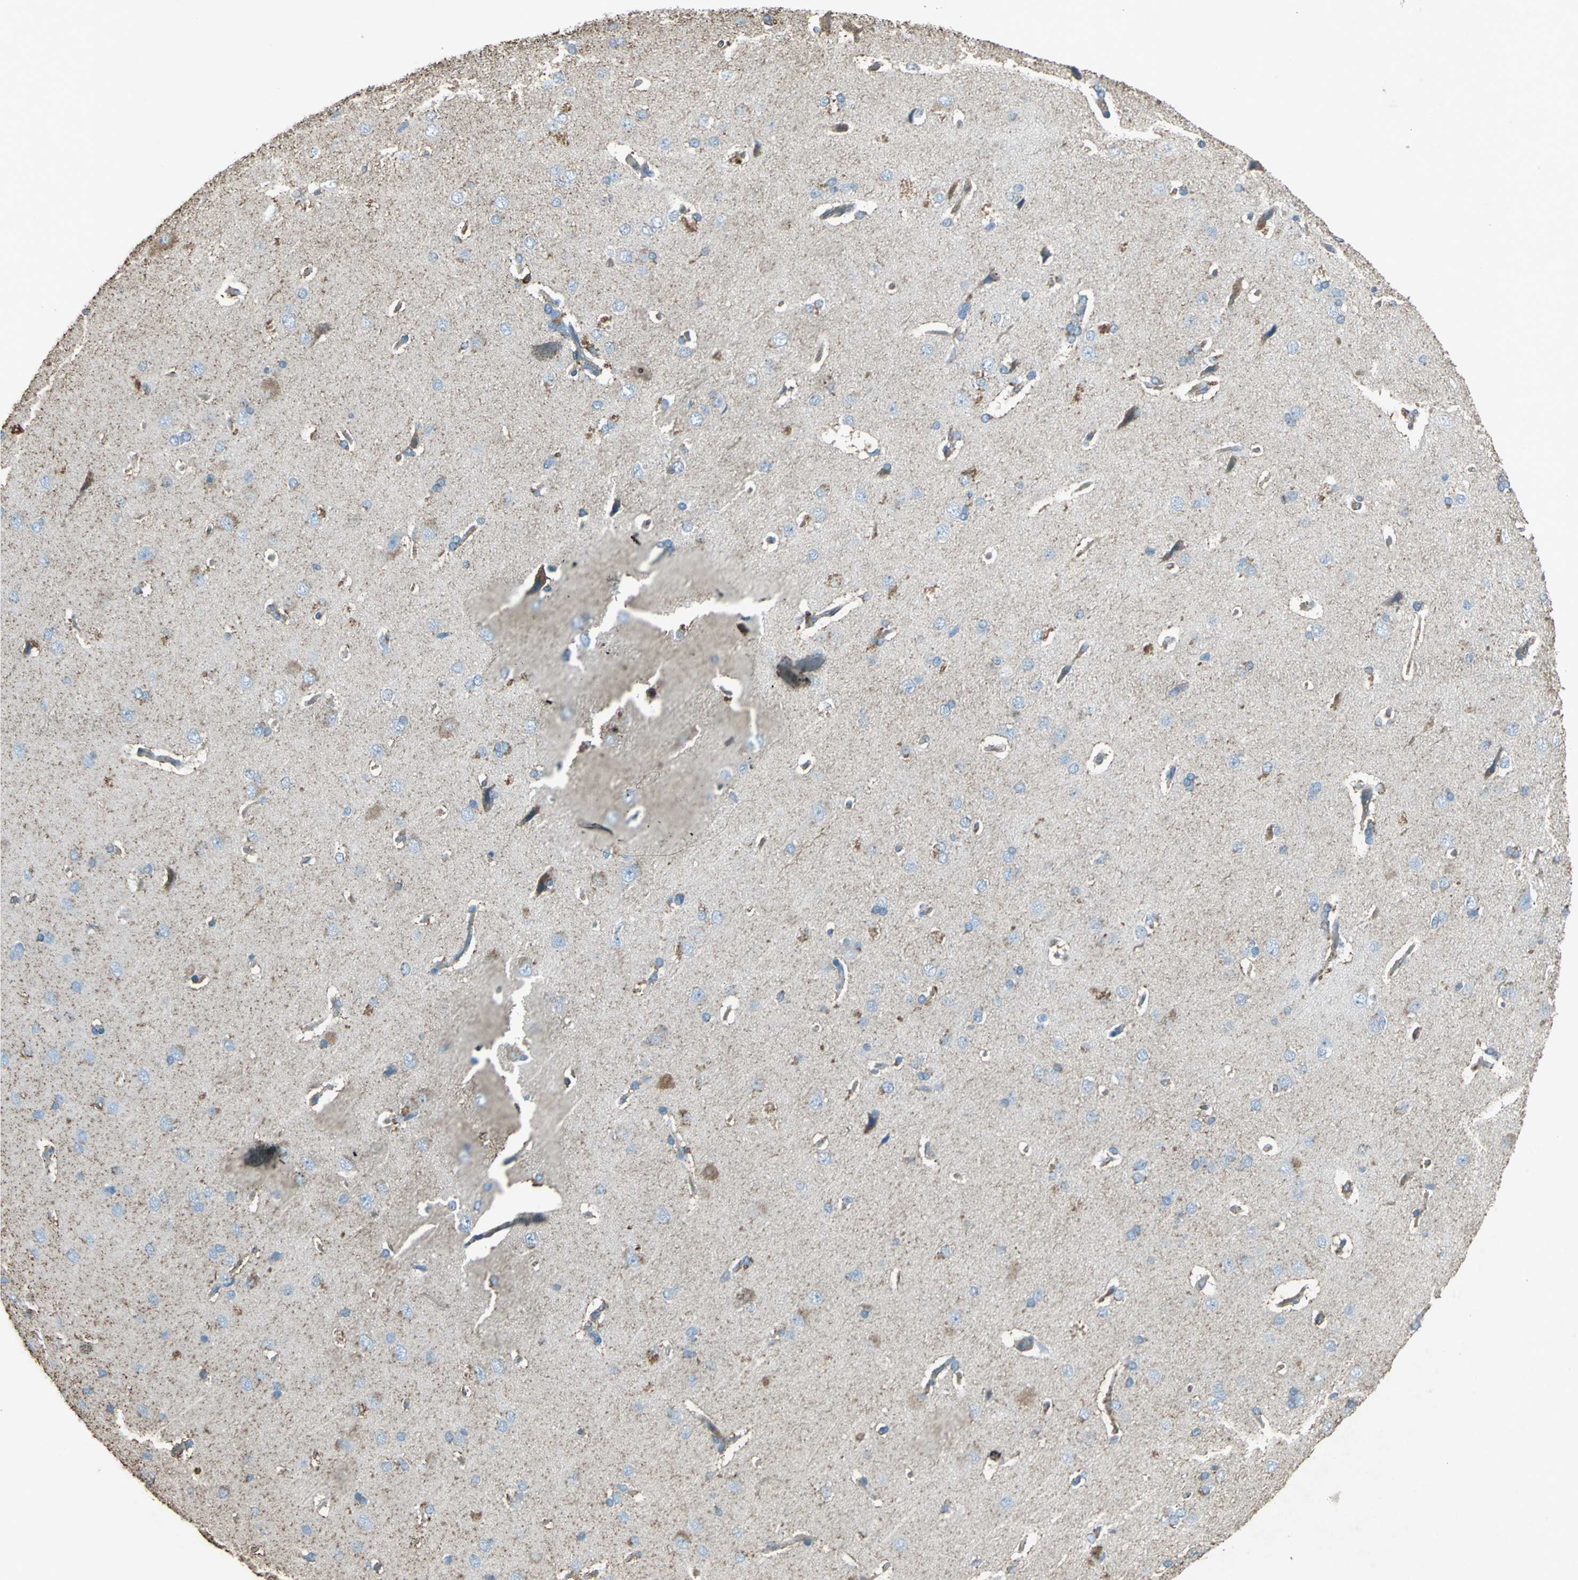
{"staining": {"intensity": "moderate", "quantity": ">75%", "location": "cytoplasmic/membranous"}, "tissue": "cerebral cortex", "cell_type": "Endothelial cells", "image_type": "normal", "snomed": [{"axis": "morphology", "description": "Normal tissue, NOS"}, {"axis": "topography", "description": "Cerebral cortex"}], "caption": "Endothelial cells show moderate cytoplasmic/membranous staining in about >75% of cells in normal cerebral cortex. The staining was performed using DAB to visualize the protein expression in brown, while the nuclei were stained in blue with hematoxylin (Magnification: 20x).", "gene": "CCR6", "patient": {"sex": "male", "age": 62}}